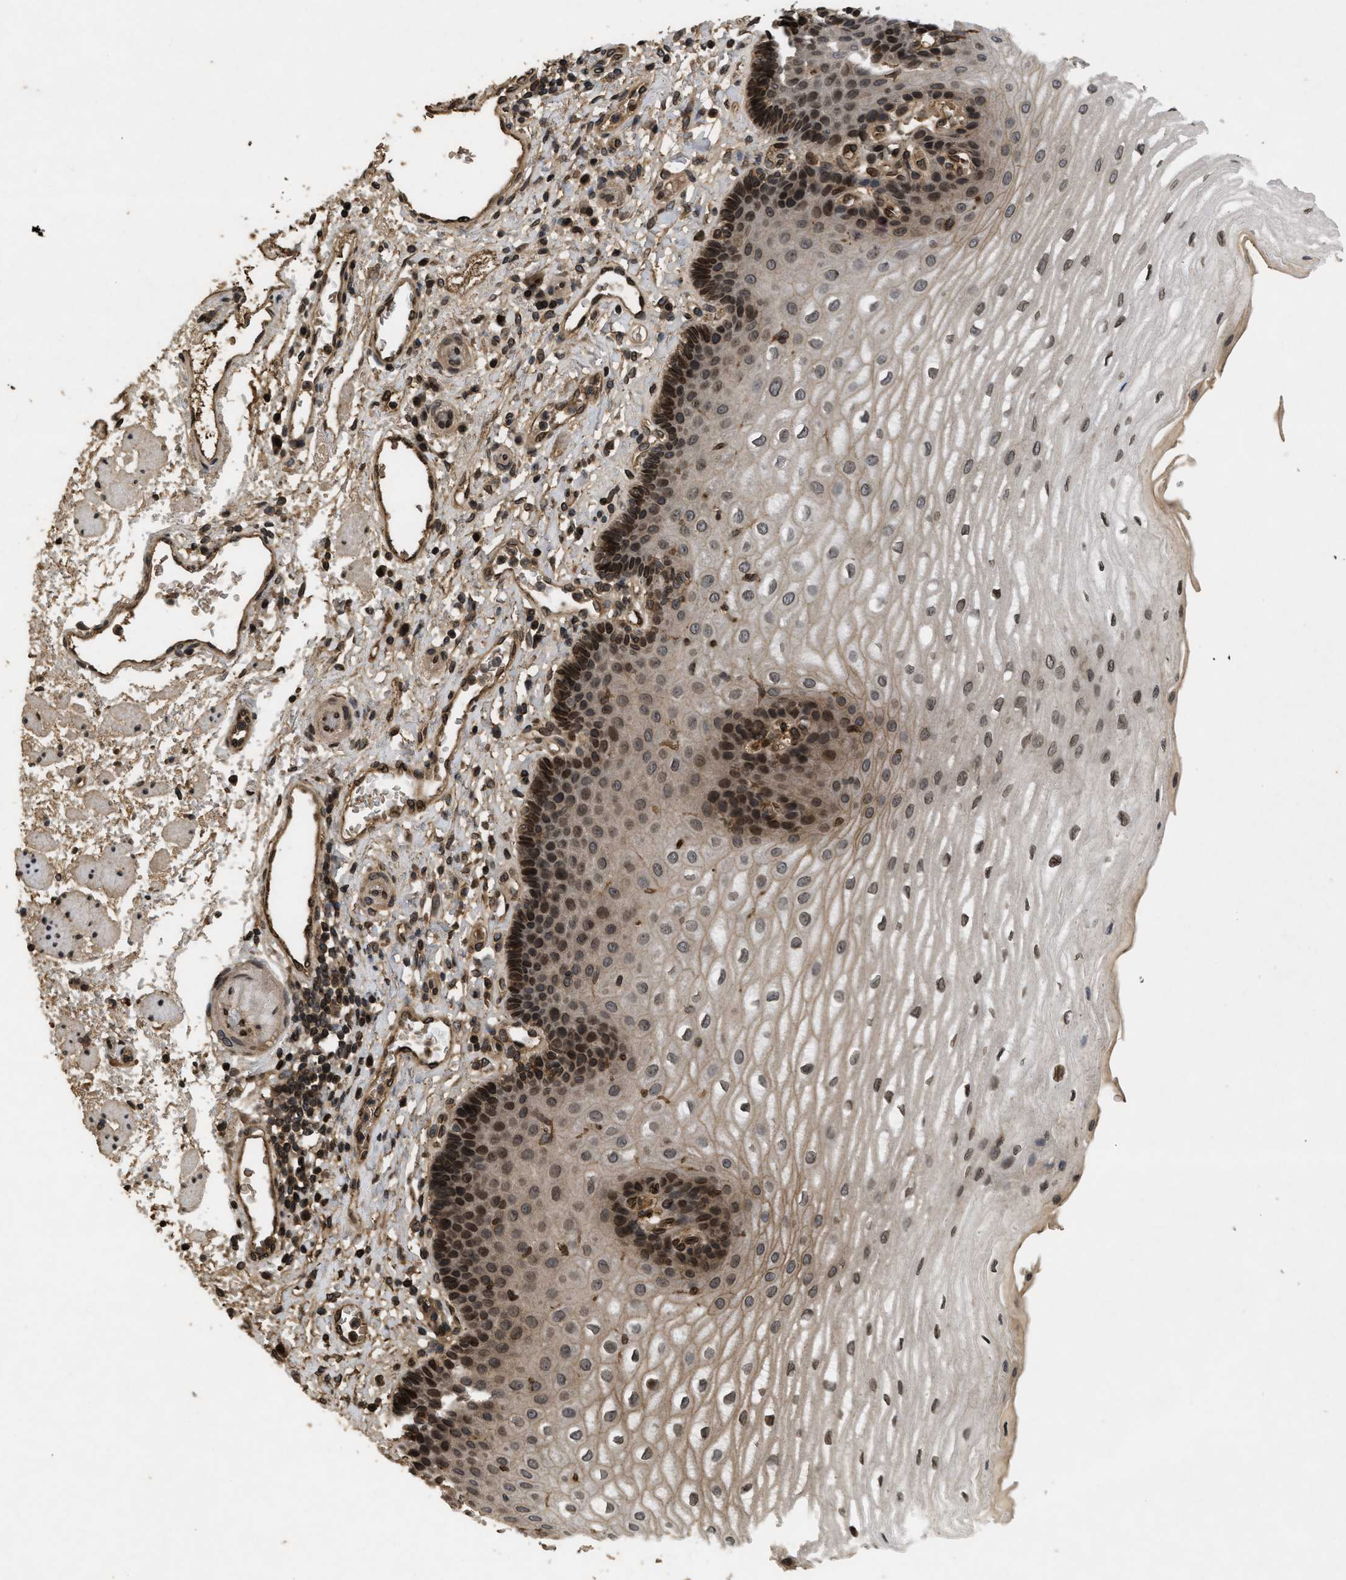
{"staining": {"intensity": "strong", "quantity": ">75%", "location": "cytoplasmic/membranous,nuclear"}, "tissue": "esophagus", "cell_type": "Squamous epithelial cells", "image_type": "normal", "snomed": [{"axis": "morphology", "description": "Normal tissue, NOS"}, {"axis": "topography", "description": "Esophagus"}], "caption": "A brown stain shows strong cytoplasmic/membranous,nuclear staining of a protein in squamous epithelial cells of normal human esophagus.", "gene": "CRY1", "patient": {"sex": "male", "age": 54}}